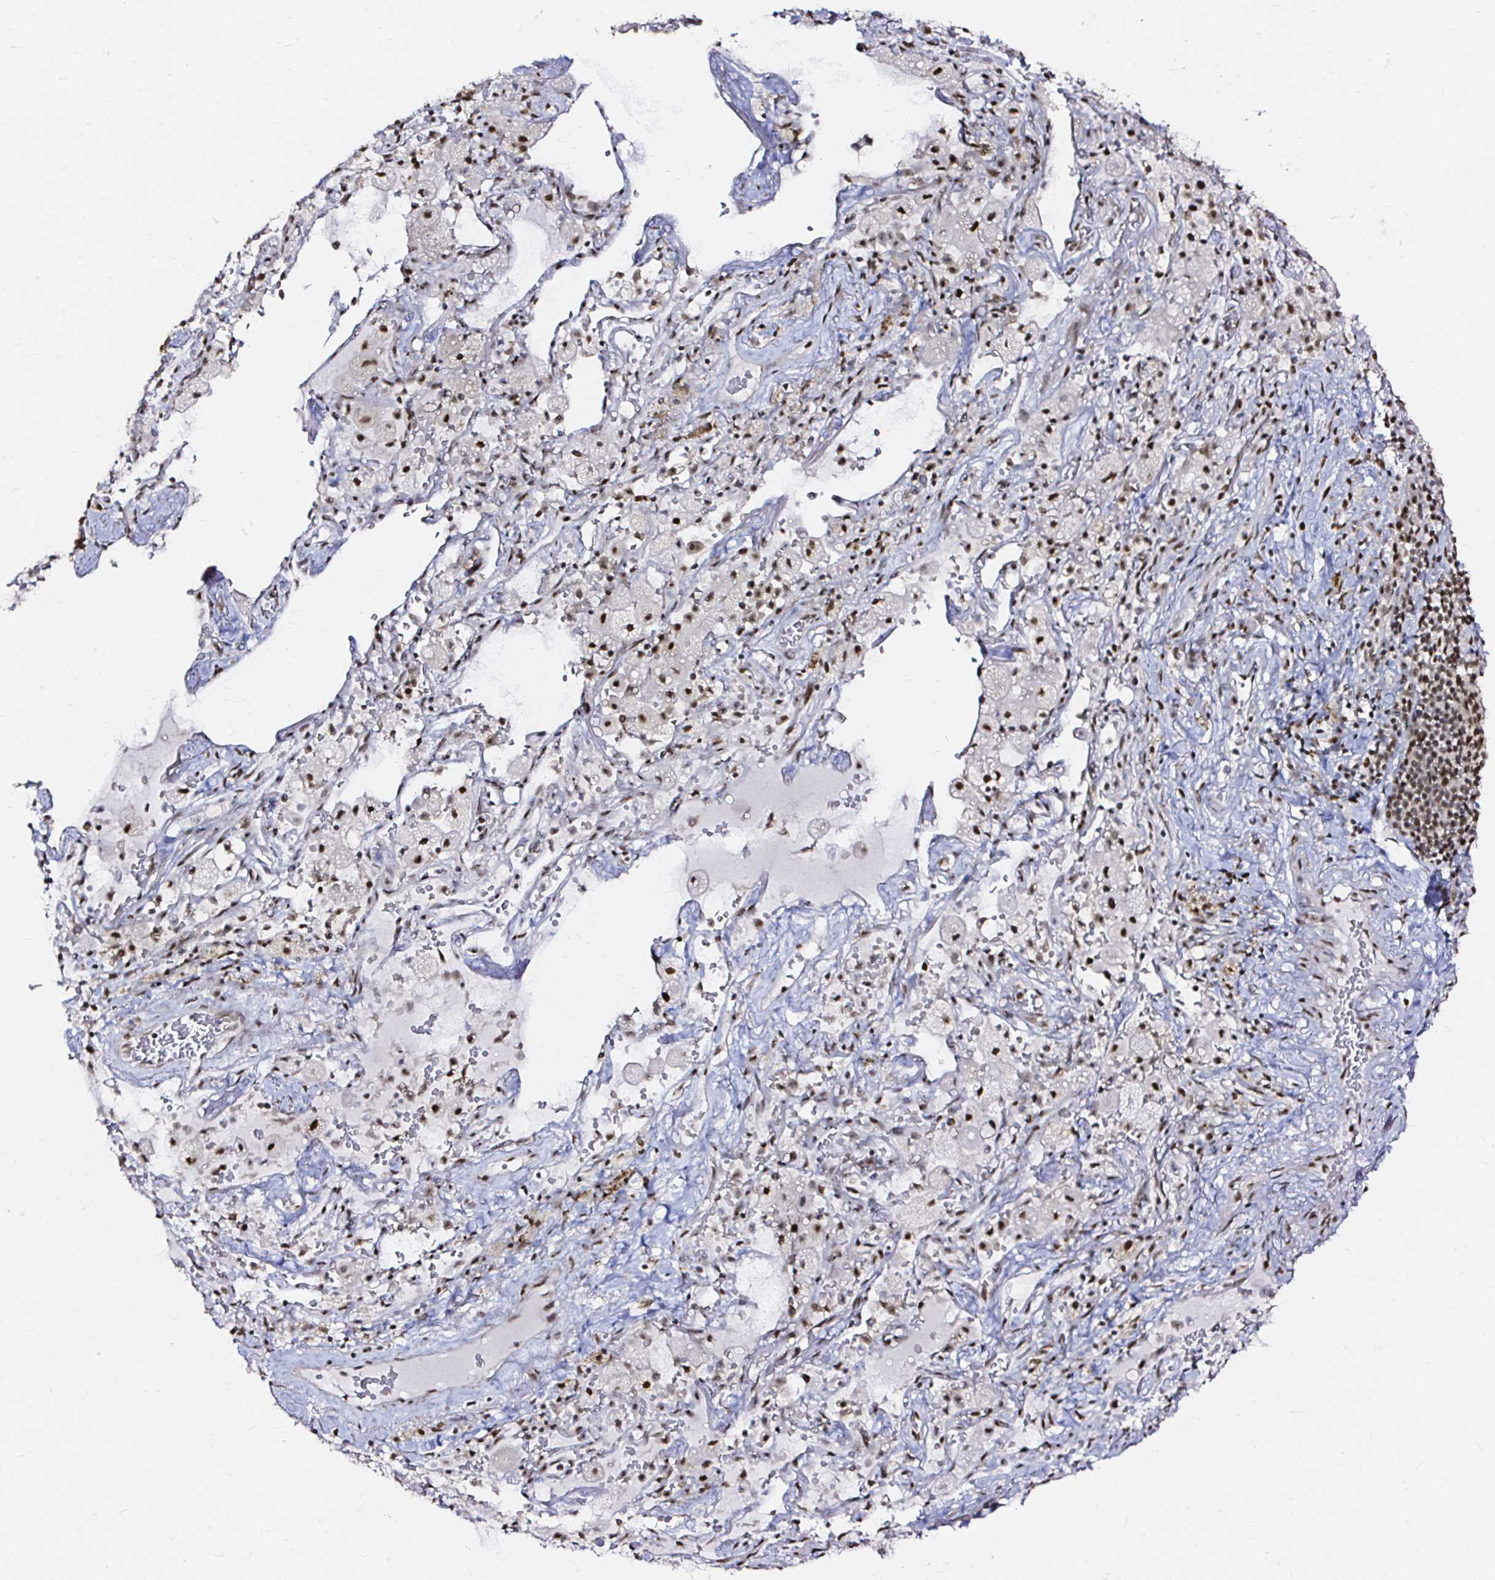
{"staining": {"intensity": "moderate", "quantity": "25%-75%", "location": "nuclear"}, "tissue": "adipose tissue", "cell_type": "Adipocytes", "image_type": "normal", "snomed": [{"axis": "morphology", "description": "Normal tissue, NOS"}, {"axis": "topography", "description": "Cartilage tissue"}, {"axis": "topography", "description": "Bronchus"}], "caption": "Moderate nuclear expression is present in approximately 25%-75% of adipocytes in benign adipose tissue. Immunohistochemistry stains the protein in brown and the nuclei are stained blue.", "gene": "SNRPC", "patient": {"sex": "male", "age": 64}}